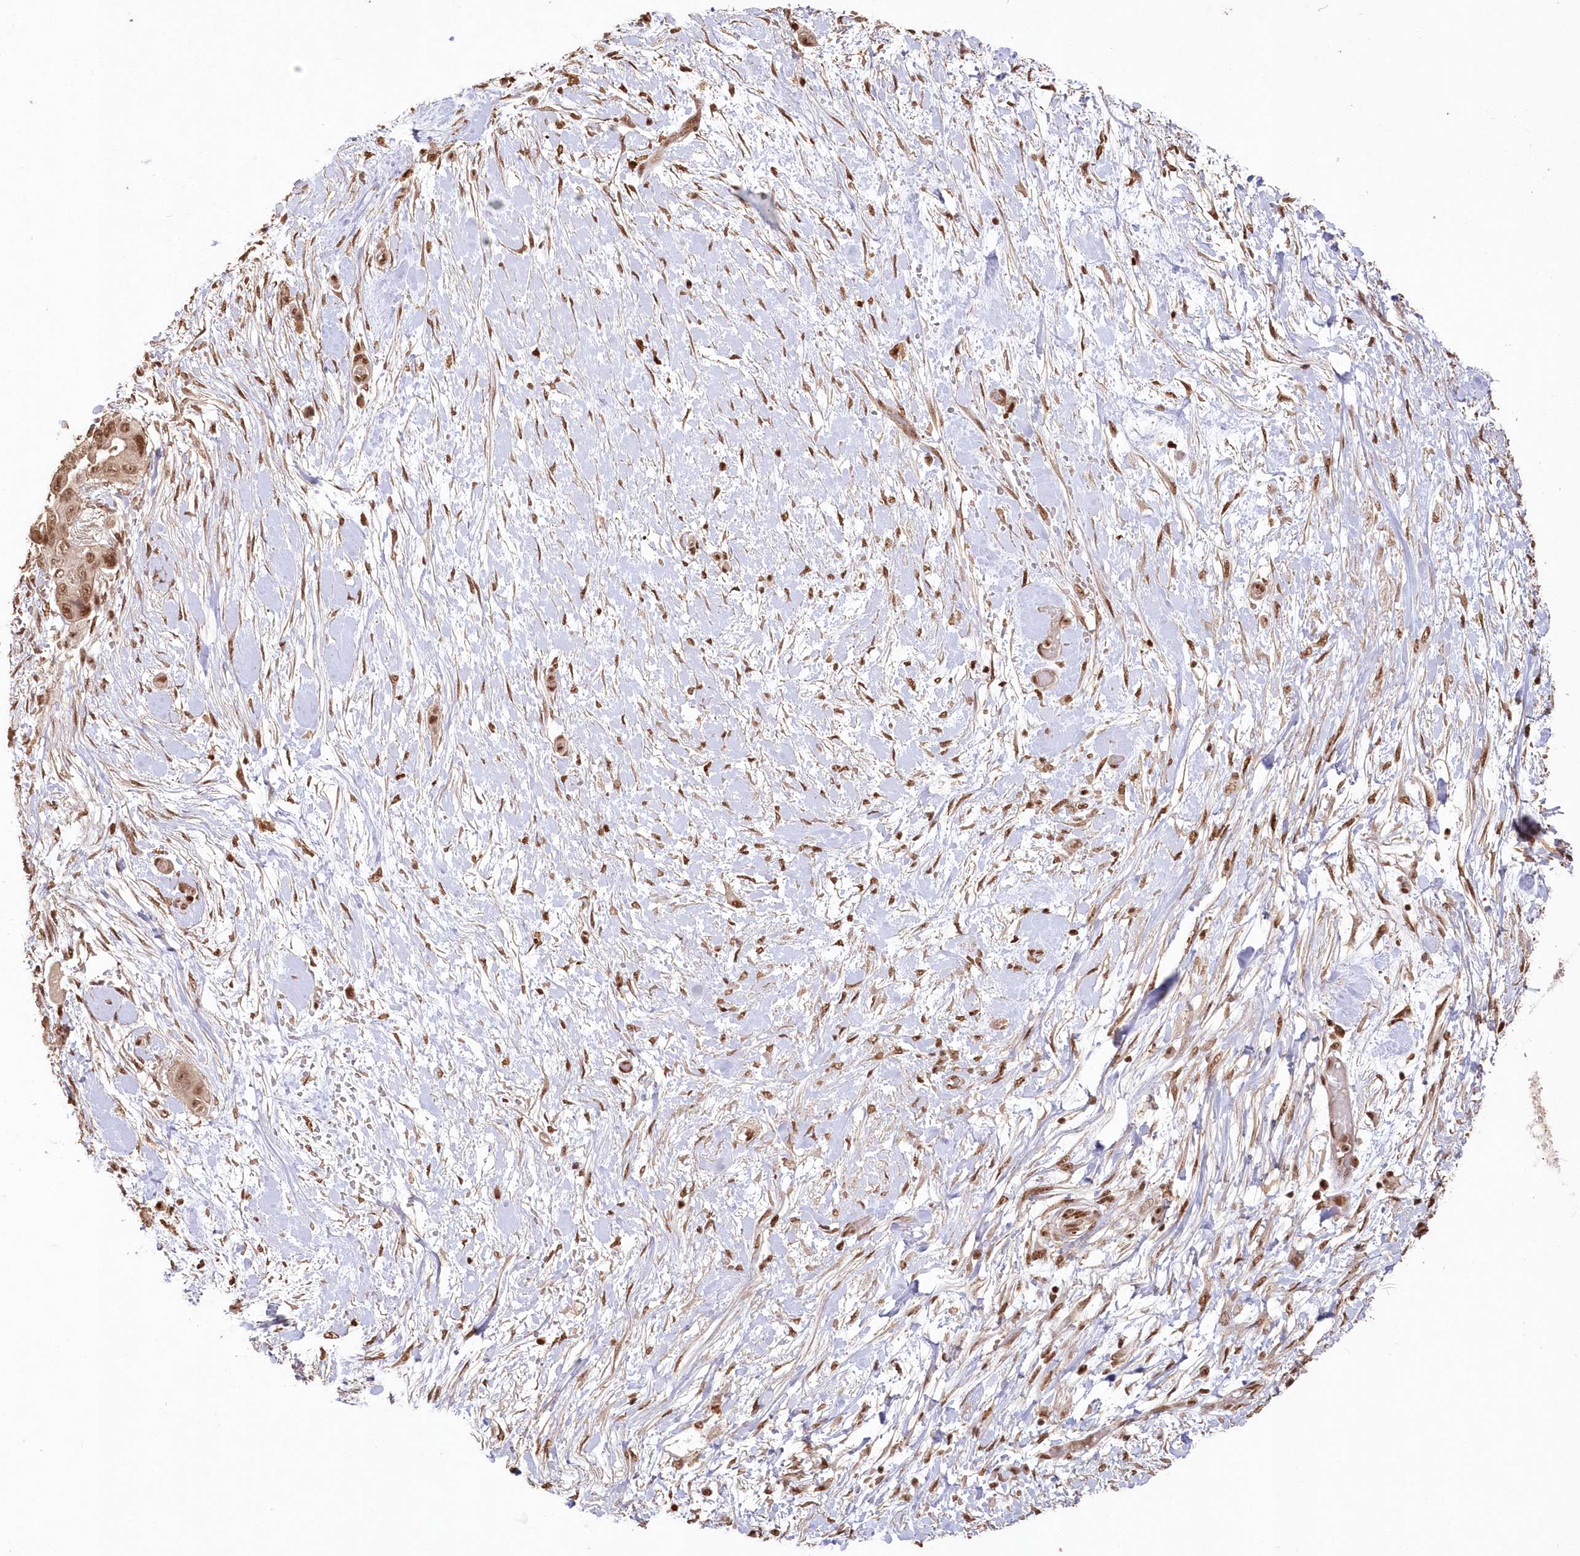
{"staining": {"intensity": "moderate", "quantity": ">75%", "location": "nuclear"}, "tissue": "pancreatic cancer", "cell_type": "Tumor cells", "image_type": "cancer", "snomed": [{"axis": "morphology", "description": "Adenocarcinoma, NOS"}, {"axis": "topography", "description": "Pancreas"}], "caption": "Moderate nuclear staining is appreciated in approximately >75% of tumor cells in pancreatic cancer (adenocarcinoma). (DAB IHC with brightfield microscopy, high magnification).", "gene": "PDS5A", "patient": {"sex": "male", "age": 68}}